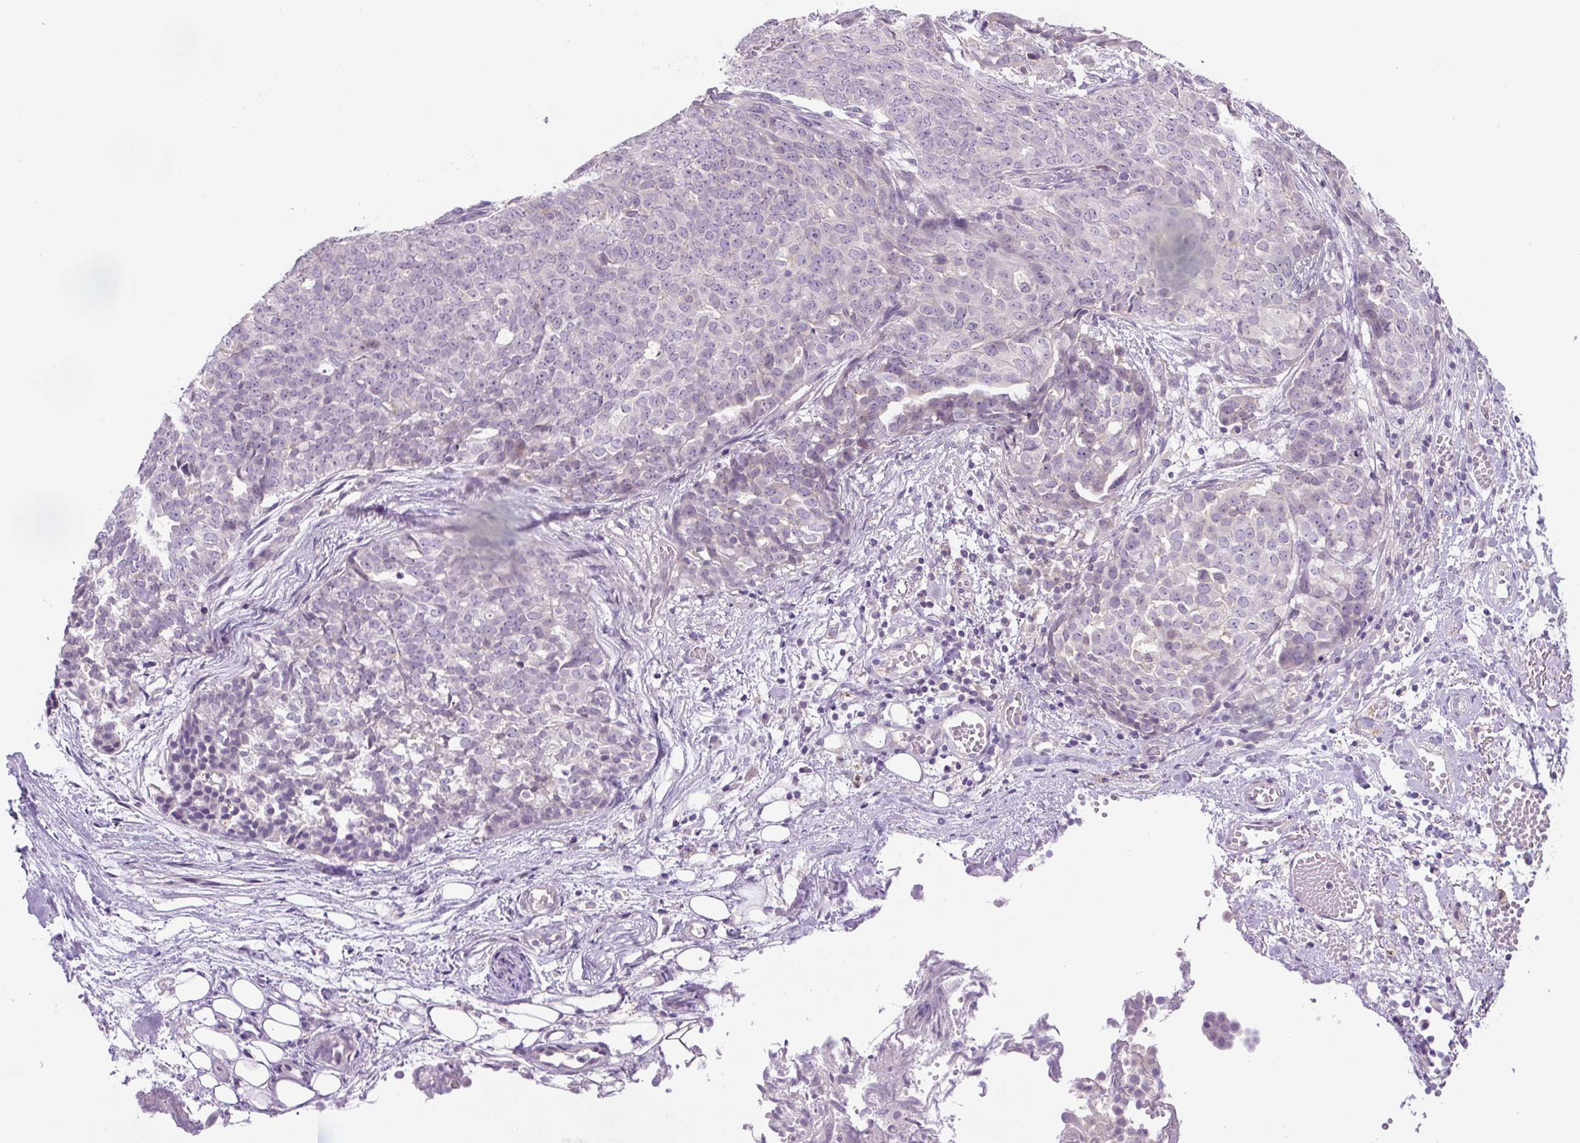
{"staining": {"intensity": "negative", "quantity": "none", "location": "none"}, "tissue": "ovarian cancer", "cell_type": "Tumor cells", "image_type": "cancer", "snomed": [{"axis": "morphology", "description": "Cystadenocarcinoma, serous, NOS"}, {"axis": "topography", "description": "Soft tissue"}, {"axis": "topography", "description": "Ovary"}], "caption": "High power microscopy image of an IHC image of ovarian cancer (serous cystadenocarcinoma), revealing no significant positivity in tumor cells.", "gene": "UBL3", "patient": {"sex": "female", "age": 57}}